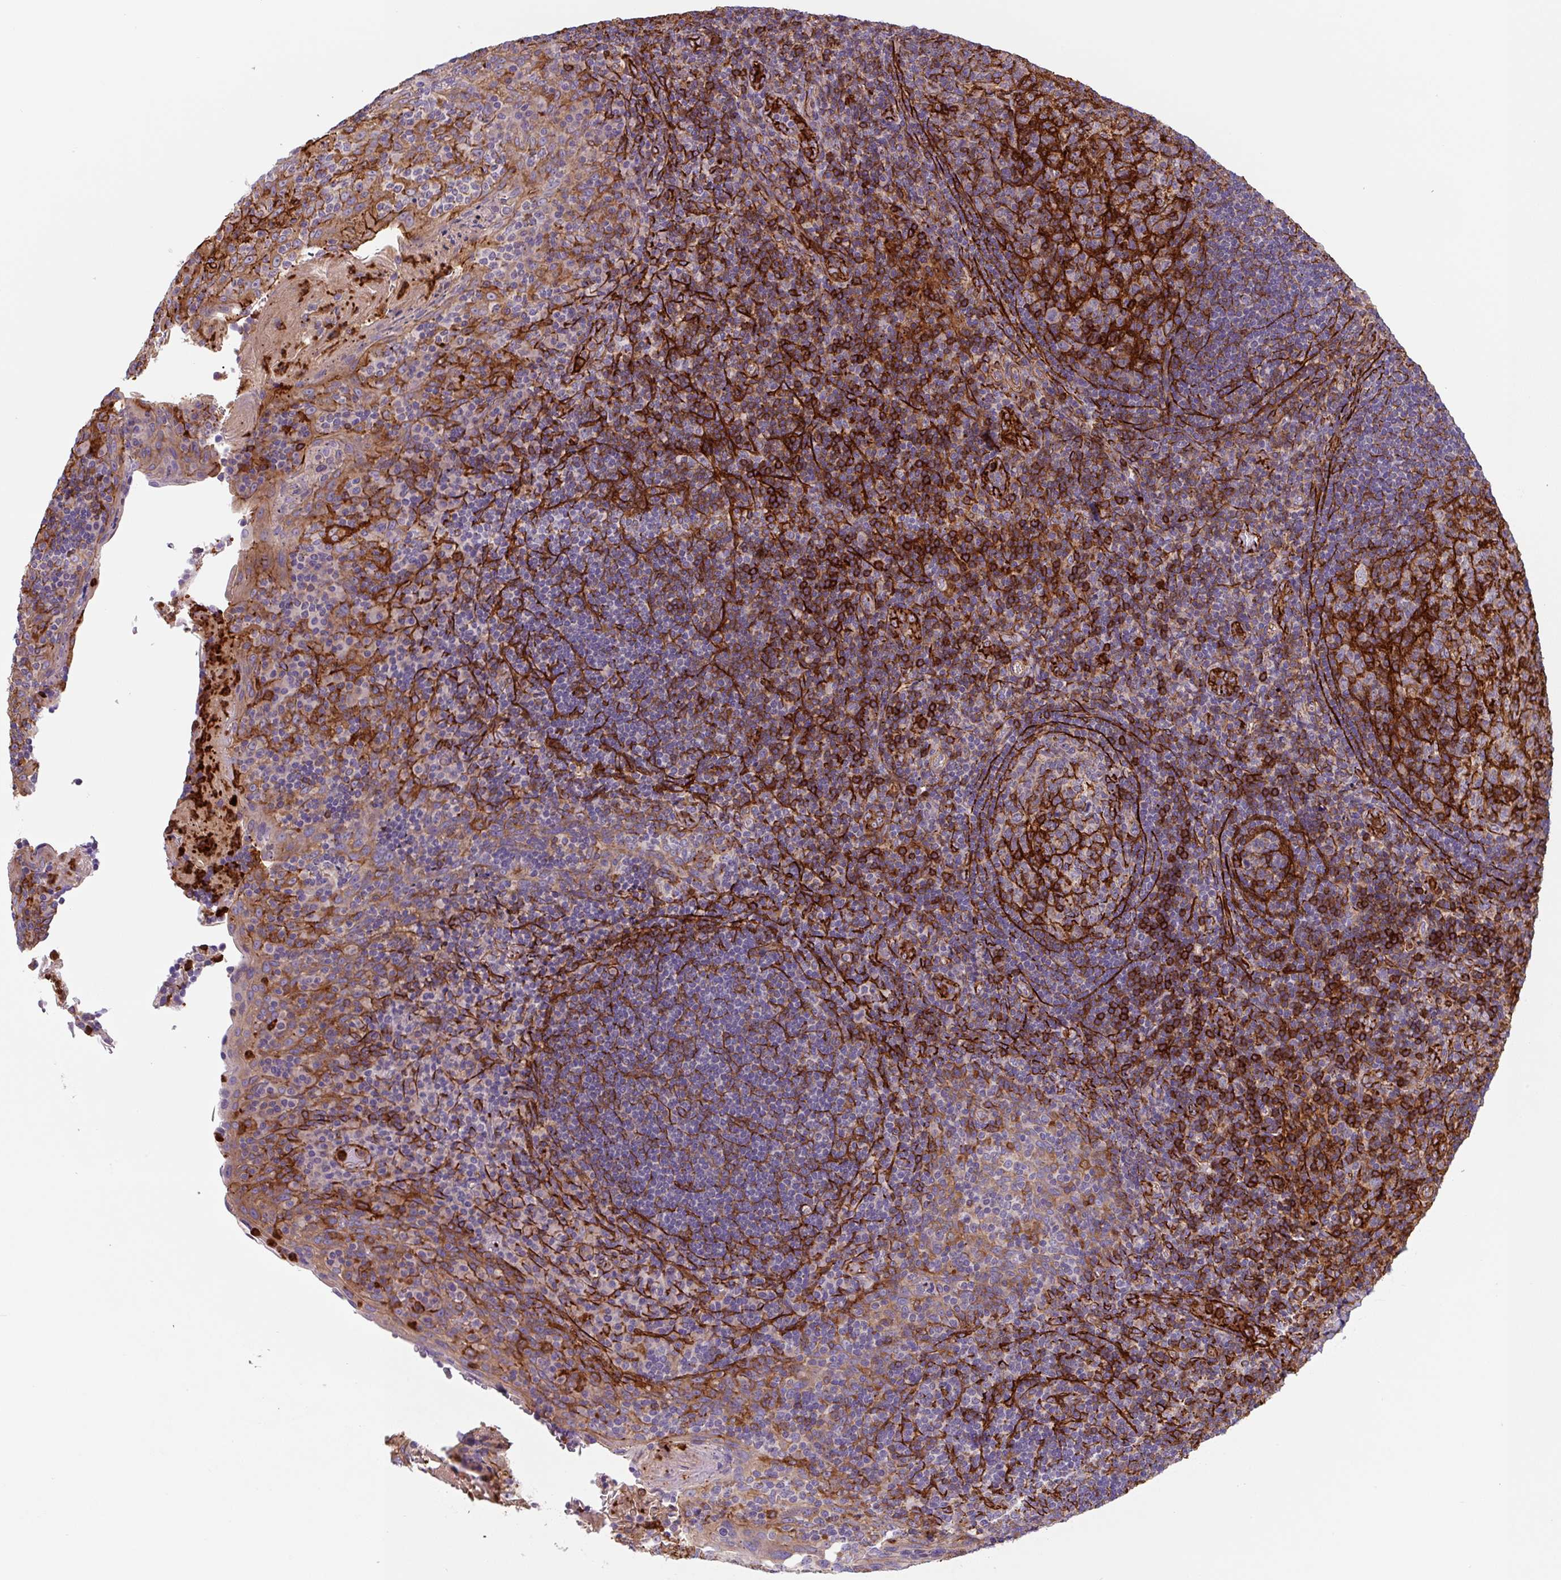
{"staining": {"intensity": "strong", "quantity": "<25%", "location": "cytoplasmic/membranous"}, "tissue": "tonsil", "cell_type": "Germinal center cells", "image_type": "normal", "snomed": [{"axis": "morphology", "description": "Normal tissue, NOS"}, {"axis": "topography", "description": "Tonsil"}], "caption": "Brown immunohistochemical staining in unremarkable tonsil shows strong cytoplasmic/membranous positivity in approximately <25% of germinal center cells. The staining was performed using DAB to visualize the protein expression in brown, while the nuclei were stained in blue with hematoxylin (Magnification: 20x).", "gene": "DHFR2", "patient": {"sex": "male", "age": 17}}